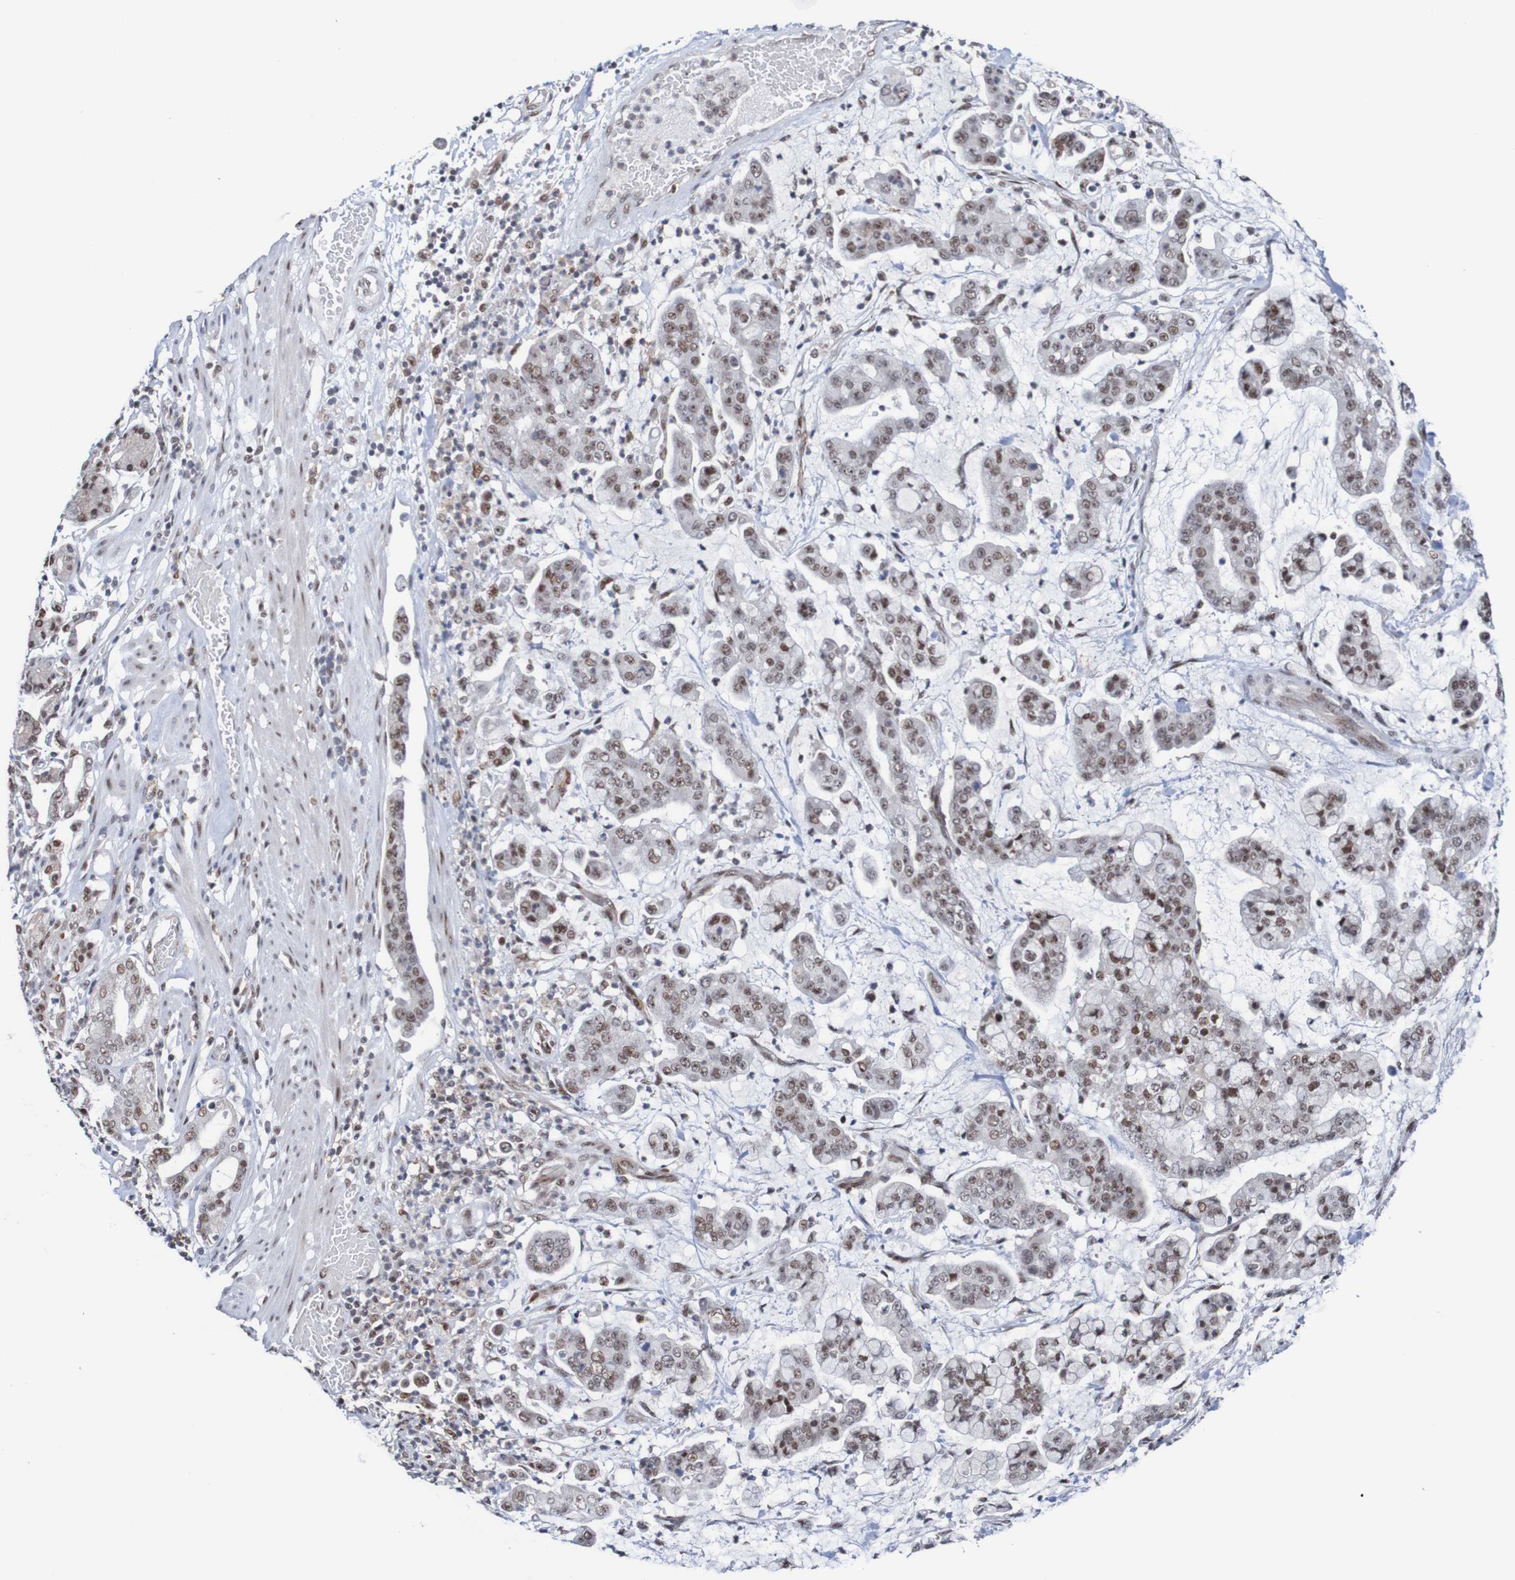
{"staining": {"intensity": "moderate", "quantity": ">75%", "location": "nuclear"}, "tissue": "stomach cancer", "cell_type": "Tumor cells", "image_type": "cancer", "snomed": [{"axis": "morphology", "description": "Normal tissue, NOS"}, {"axis": "morphology", "description": "Adenocarcinoma, NOS"}, {"axis": "topography", "description": "Stomach, upper"}, {"axis": "topography", "description": "Stomach"}], "caption": "Human adenocarcinoma (stomach) stained with a protein marker demonstrates moderate staining in tumor cells.", "gene": "CDC5L", "patient": {"sex": "male", "age": 76}}